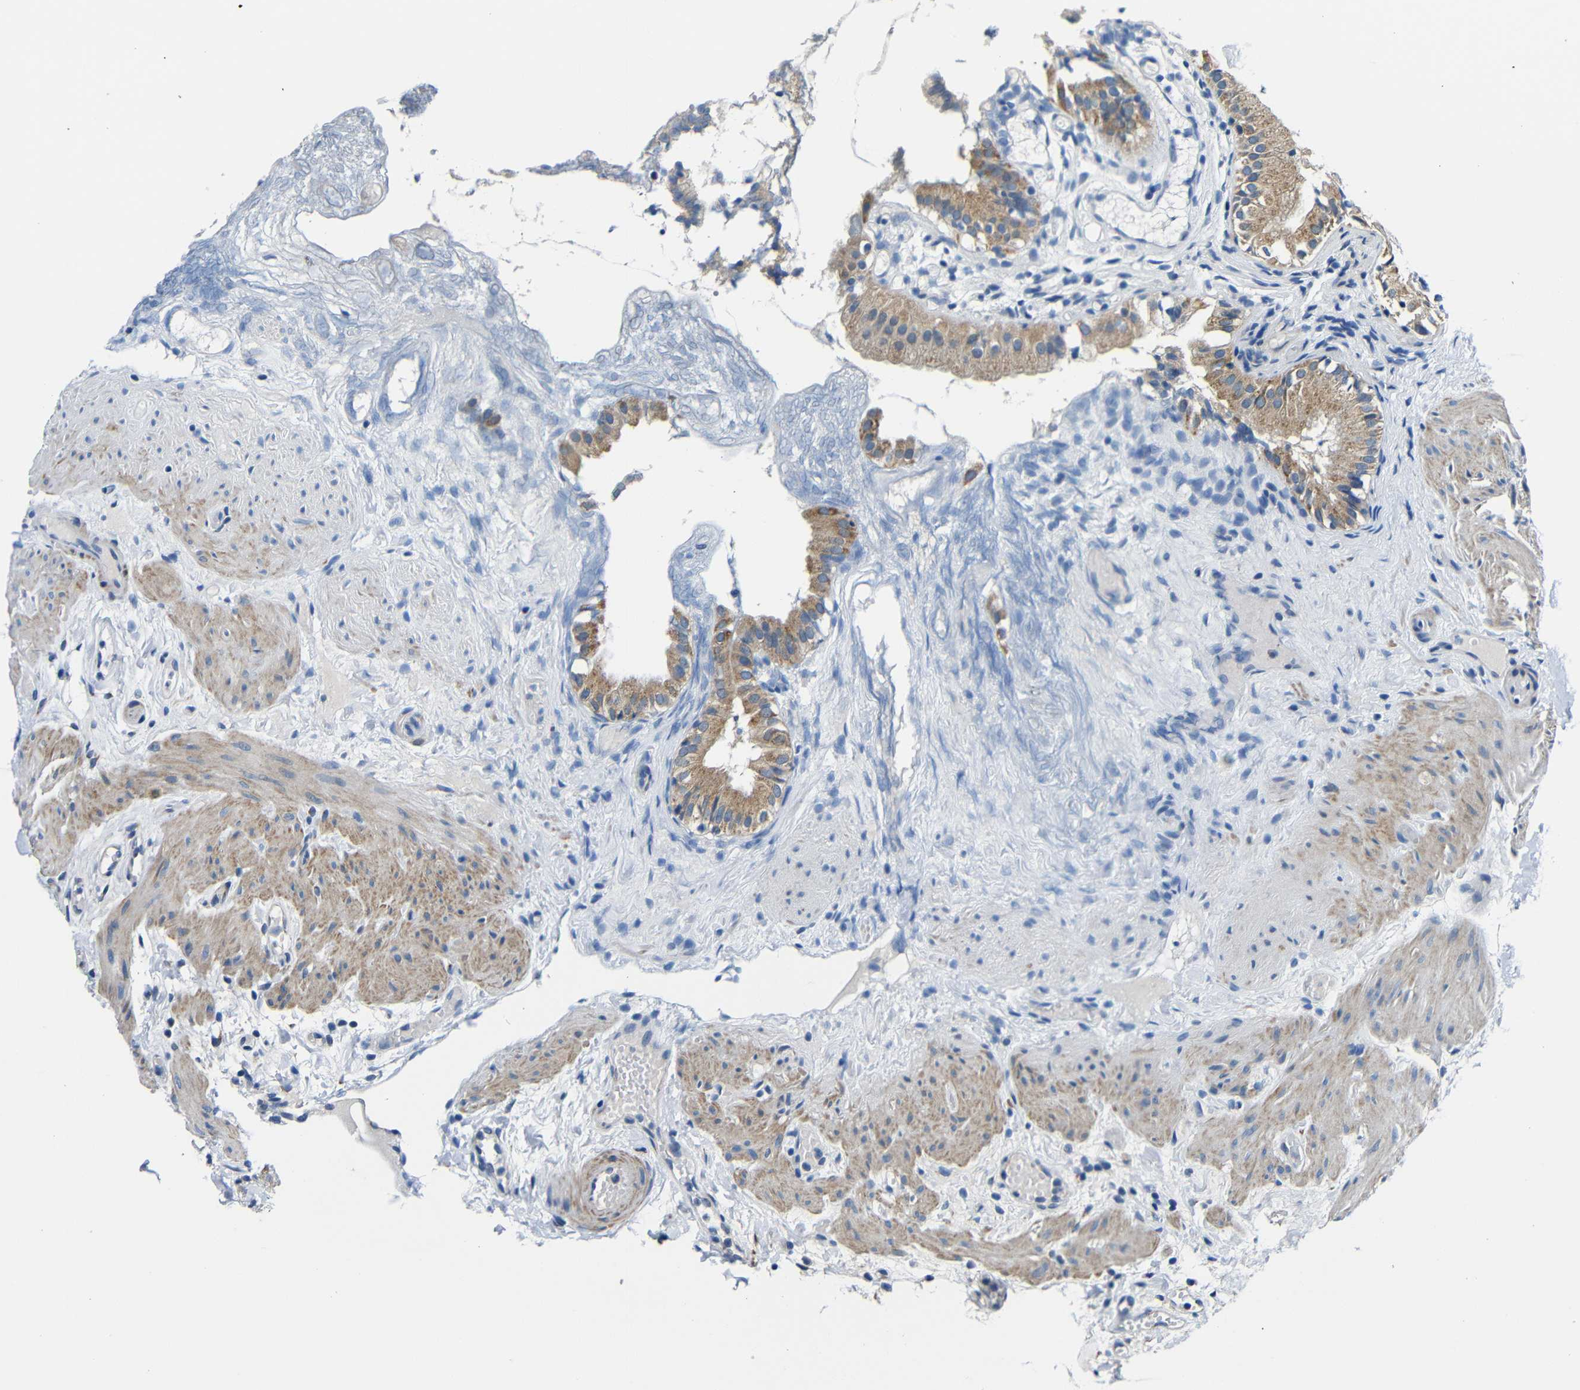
{"staining": {"intensity": "moderate", "quantity": ">75%", "location": "cytoplasmic/membranous"}, "tissue": "gallbladder", "cell_type": "Glandular cells", "image_type": "normal", "snomed": [{"axis": "morphology", "description": "Normal tissue, NOS"}, {"axis": "topography", "description": "Gallbladder"}], "caption": "High-power microscopy captured an immunohistochemistry histopathology image of unremarkable gallbladder, revealing moderate cytoplasmic/membranous positivity in approximately >75% of glandular cells.", "gene": "FKBP14", "patient": {"sex": "female", "age": 26}}